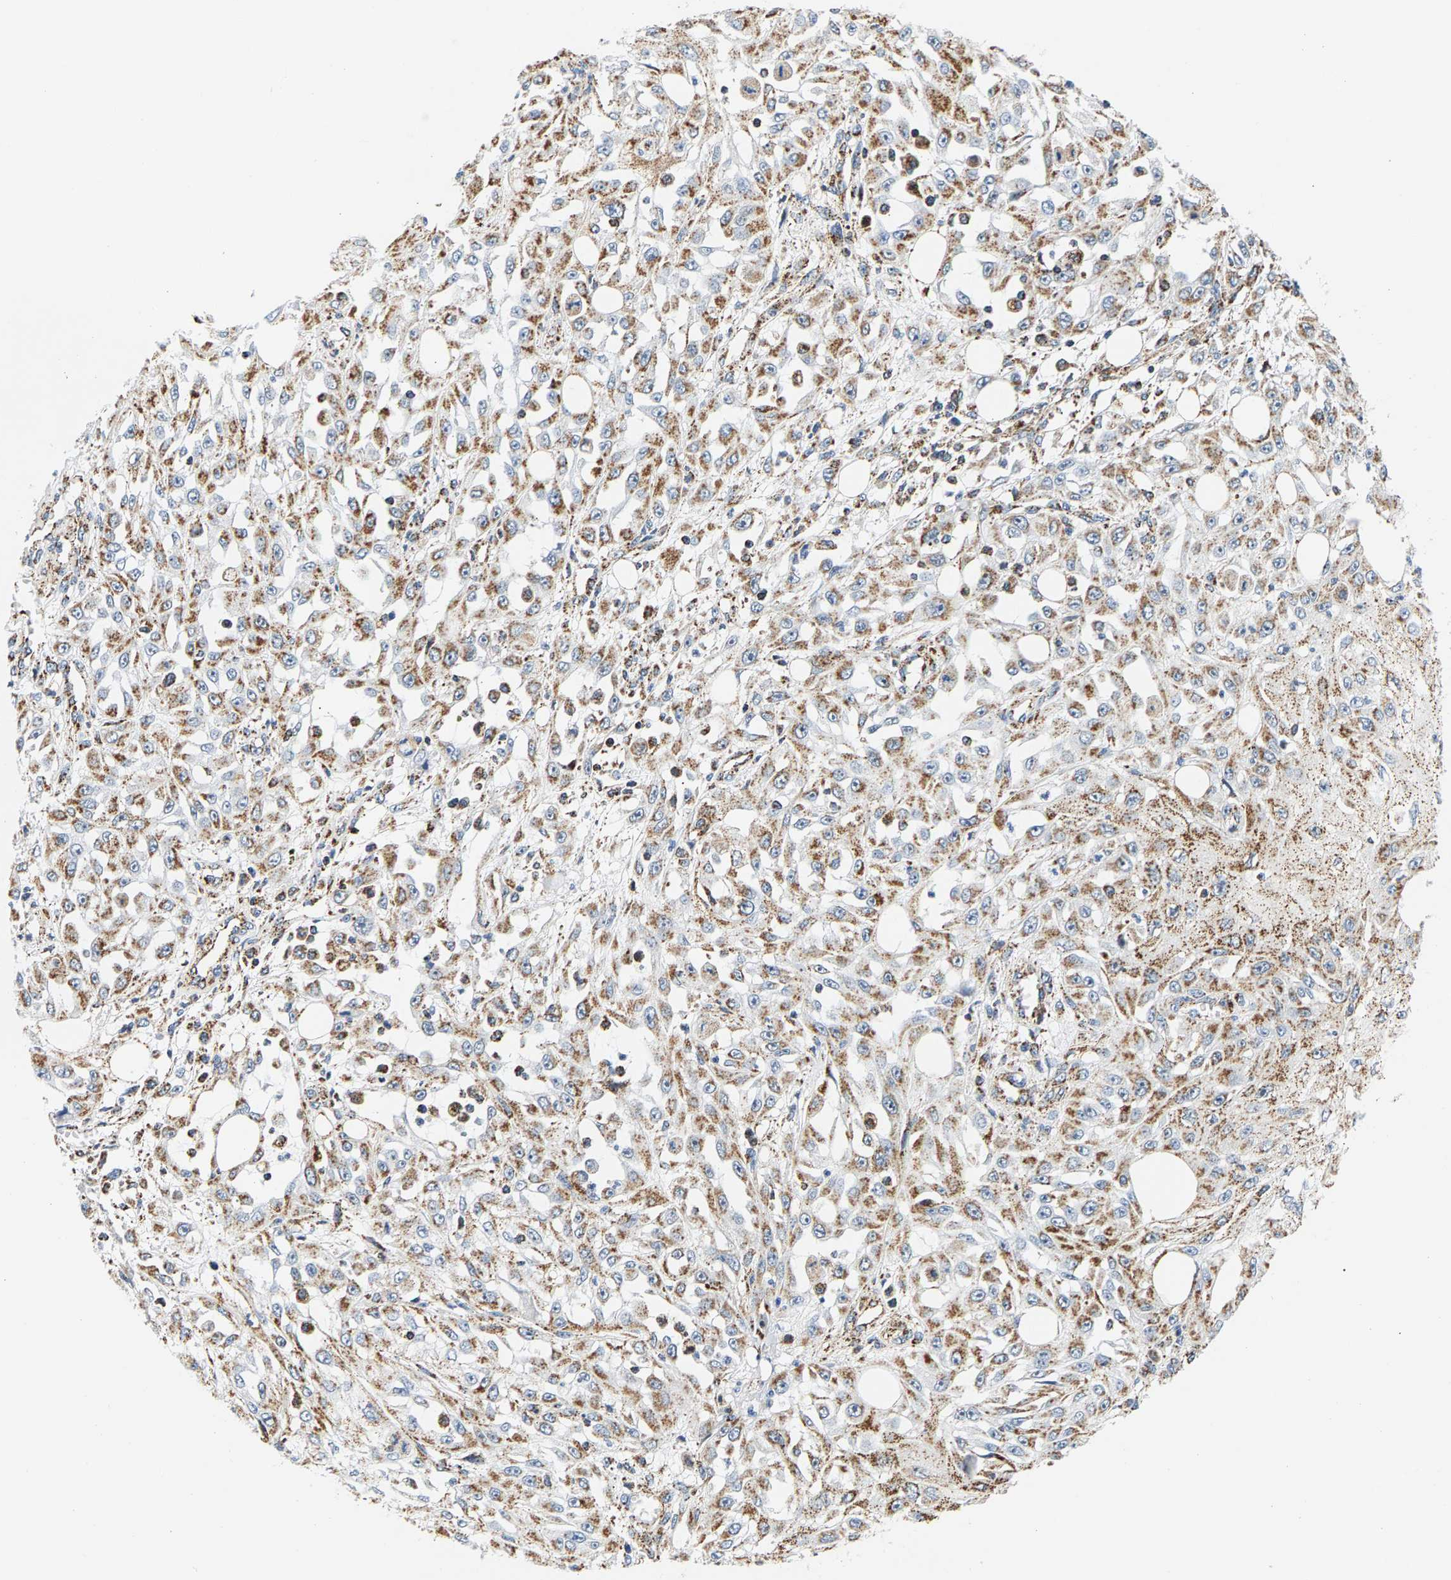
{"staining": {"intensity": "moderate", "quantity": ">75%", "location": "cytoplasmic/membranous"}, "tissue": "skin cancer", "cell_type": "Tumor cells", "image_type": "cancer", "snomed": [{"axis": "morphology", "description": "Squamous cell carcinoma, NOS"}, {"axis": "morphology", "description": "Squamous cell carcinoma, metastatic, NOS"}, {"axis": "topography", "description": "Skin"}, {"axis": "topography", "description": "Lymph node"}], "caption": "Immunohistochemistry (IHC) (DAB (3,3'-diaminobenzidine)) staining of human squamous cell carcinoma (skin) displays moderate cytoplasmic/membranous protein positivity in approximately >75% of tumor cells.", "gene": "PDE1A", "patient": {"sex": "male", "age": 75}}